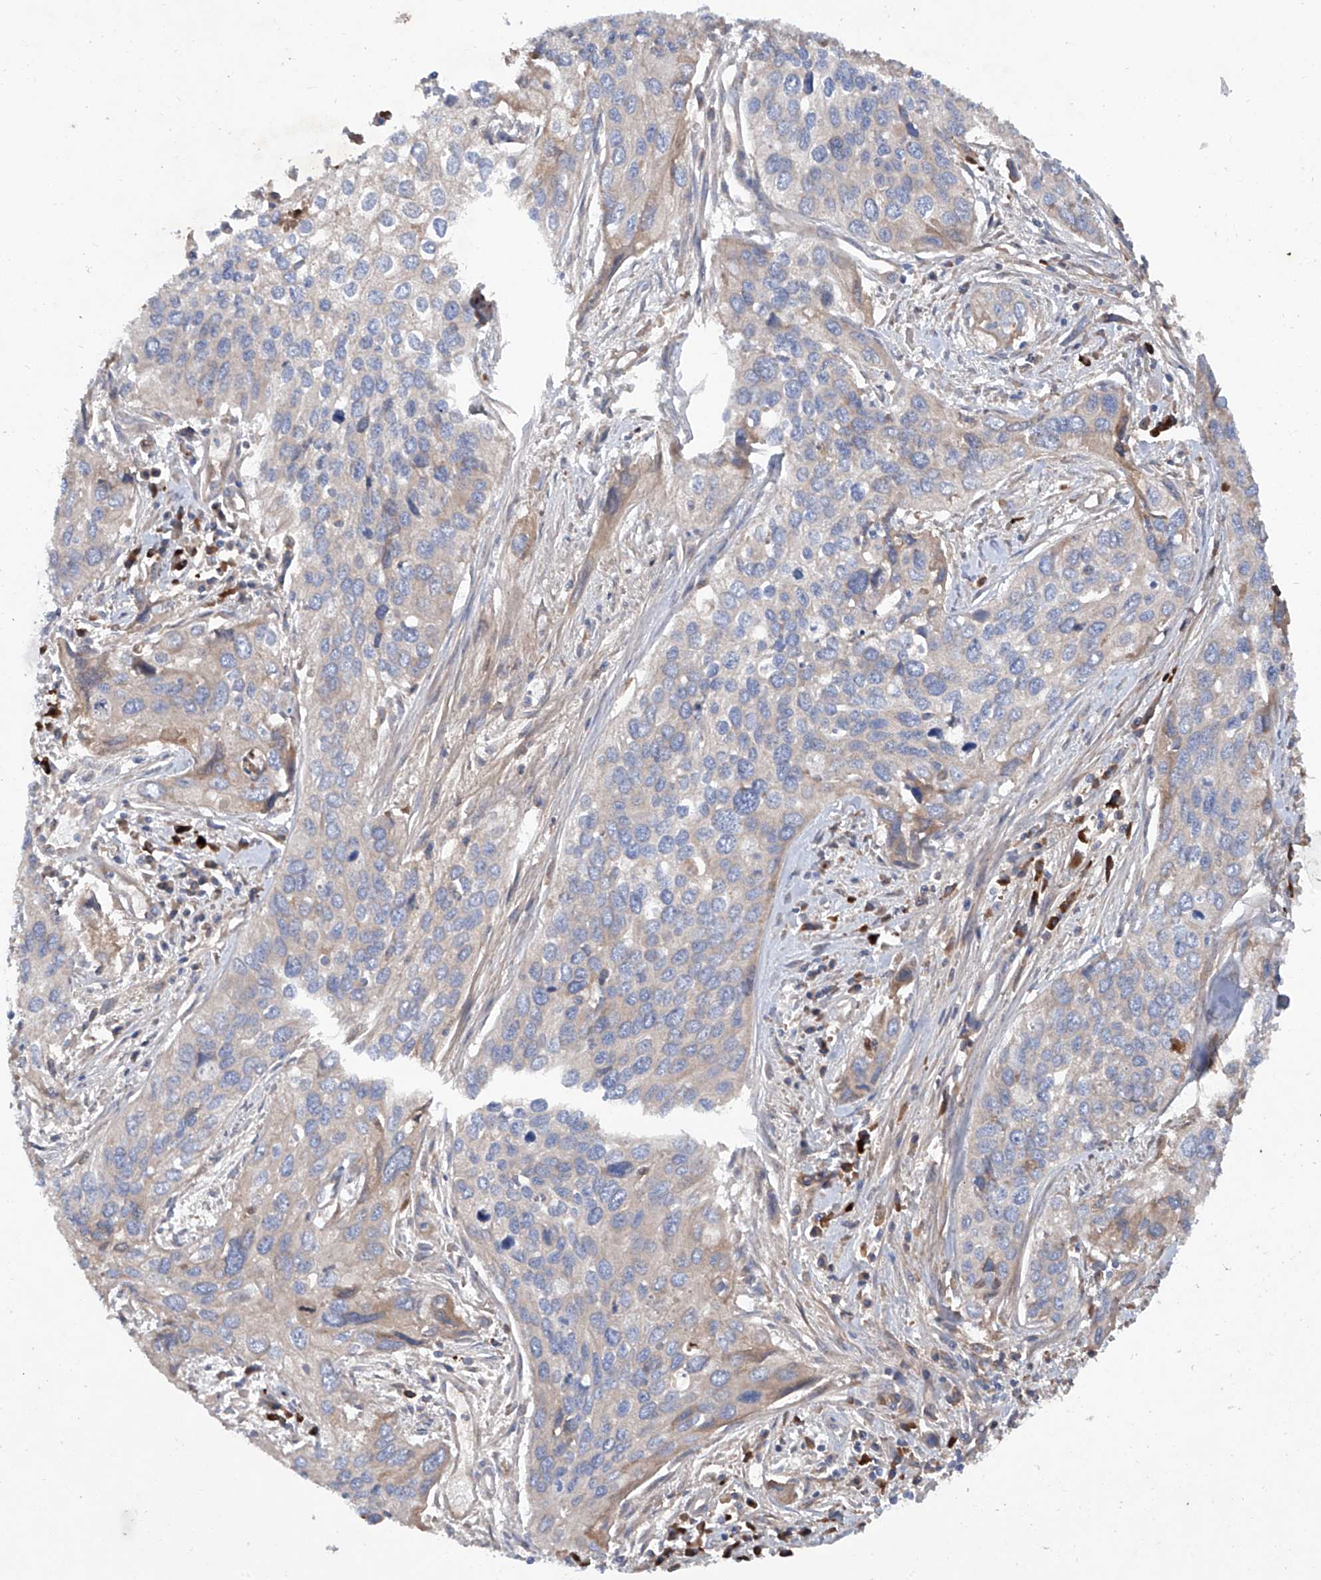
{"staining": {"intensity": "weak", "quantity": "<25%", "location": "cytoplasmic/membranous"}, "tissue": "cervical cancer", "cell_type": "Tumor cells", "image_type": "cancer", "snomed": [{"axis": "morphology", "description": "Squamous cell carcinoma, NOS"}, {"axis": "topography", "description": "Cervix"}], "caption": "Immunohistochemical staining of human squamous cell carcinoma (cervical) shows no significant staining in tumor cells.", "gene": "ASCC3", "patient": {"sex": "female", "age": 55}}